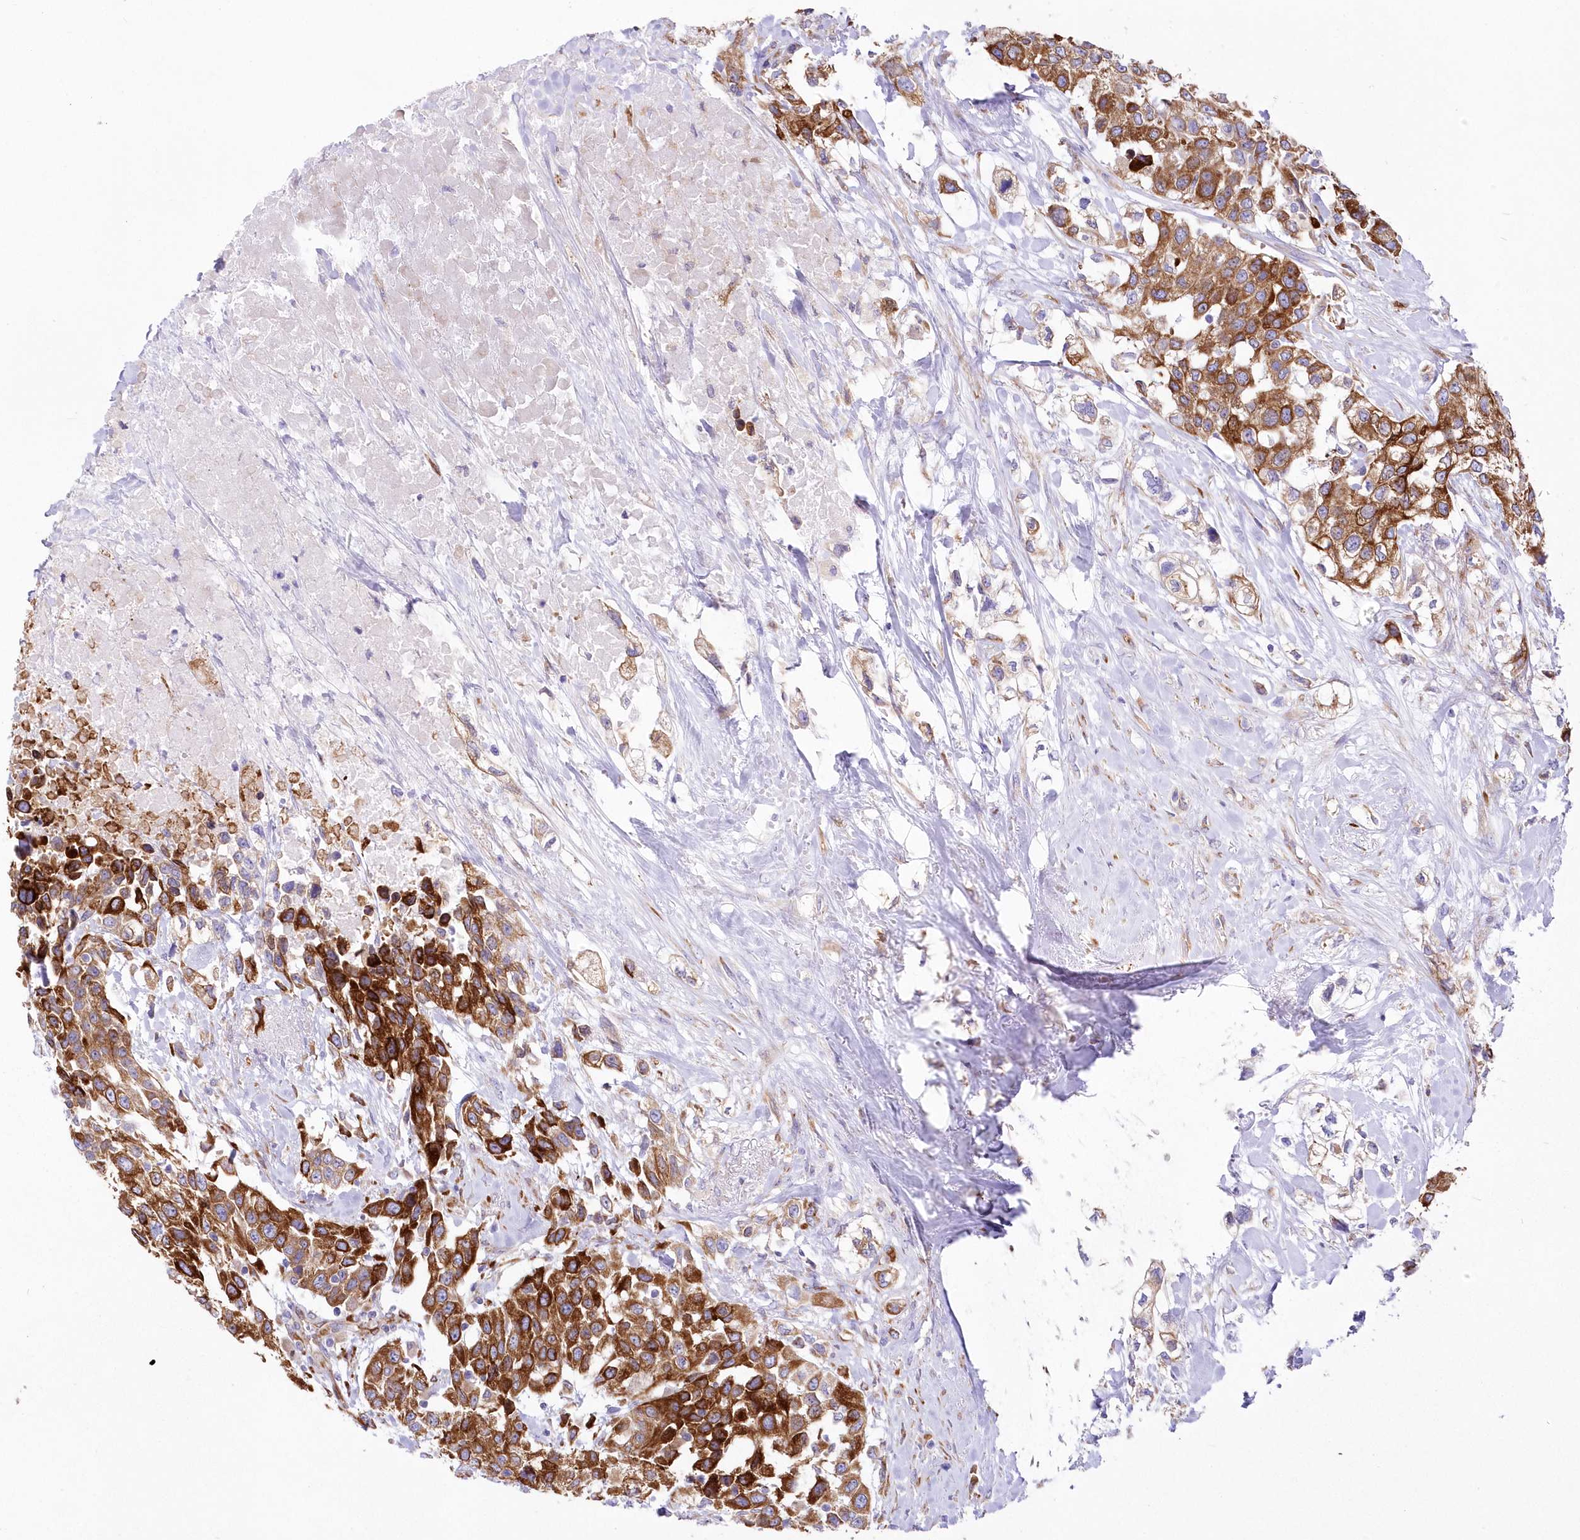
{"staining": {"intensity": "strong", "quantity": ">75%", "location": "cytoplasmic/membranous"}, "tissue": "urothelial cancer", "cell_type": "Tumor cells", "image_type": "cancer", "snomed": [{"axis": "morphology", "description": "Urothelial carcinoma, High grade"}, {"axis": "topography", "description": "Urinary bladder"}], "caption": "Immunohistochemistry histopathology image of neoplastic tissue: urothelial carcinoma (high-grade) stained using immunohistochemistry exhibits high levels of strong protein expression localized specifically in the cytoplasmic/membranous of tumor cells, appearing as a cytoplasmic/membranous brown color.", "gene": "YTHDC2", "patient": {"sex": "female", "age": 80}}